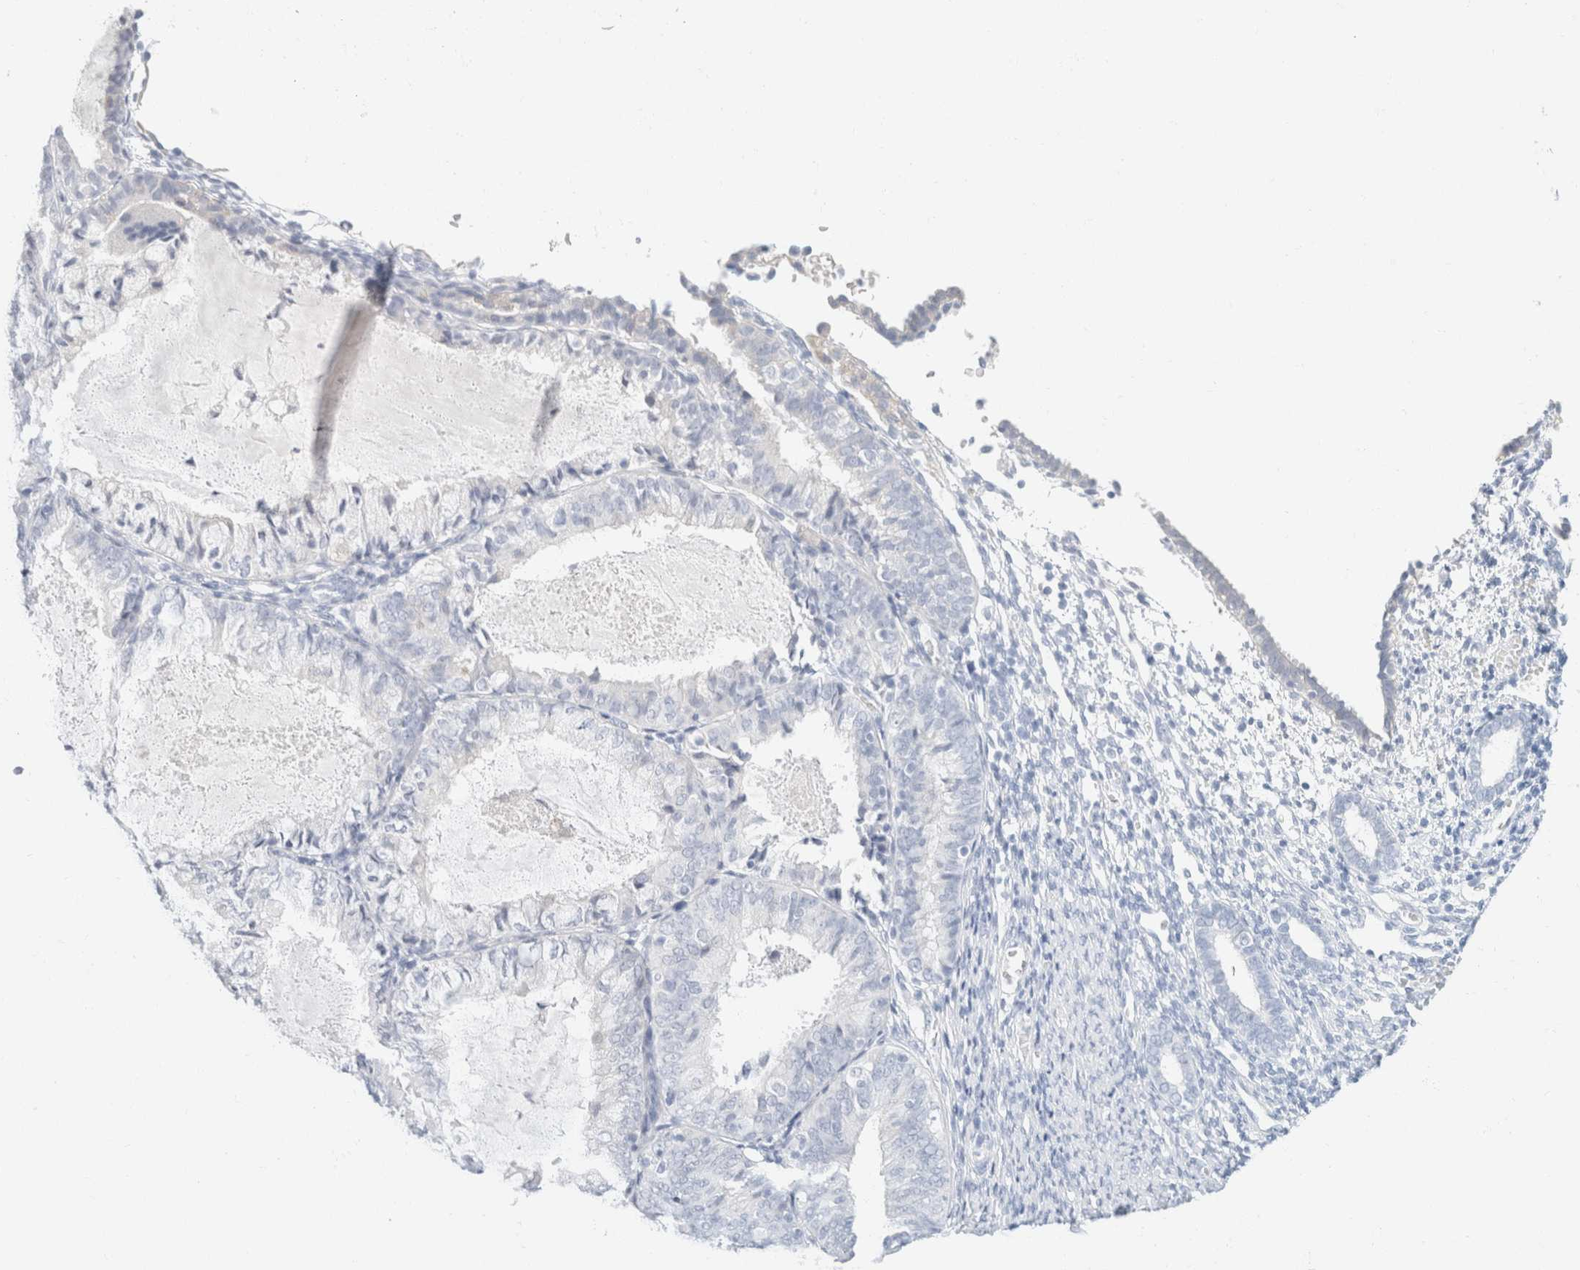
{"staining": {"intensity": "negative", "quantity": "none", "location": "none"}, "tissue": "endometrium", "cell_type": "Cells in endometrial stroma", "image_type": "normal", "snomed": [{"axis": "morphology", "description": "Normal tissue, NOS"}, {"axis": "morphology", "description": "Adenocarcinoma, NOS"}, {"axis": "topography", "description": "Endometrium"}], "caption": "IHC of benign human endometrium demonstrates no positivity in cells in endometrial stroma.", "gene": "KRT20", "patient": {"sex": "female", "age": 57}}